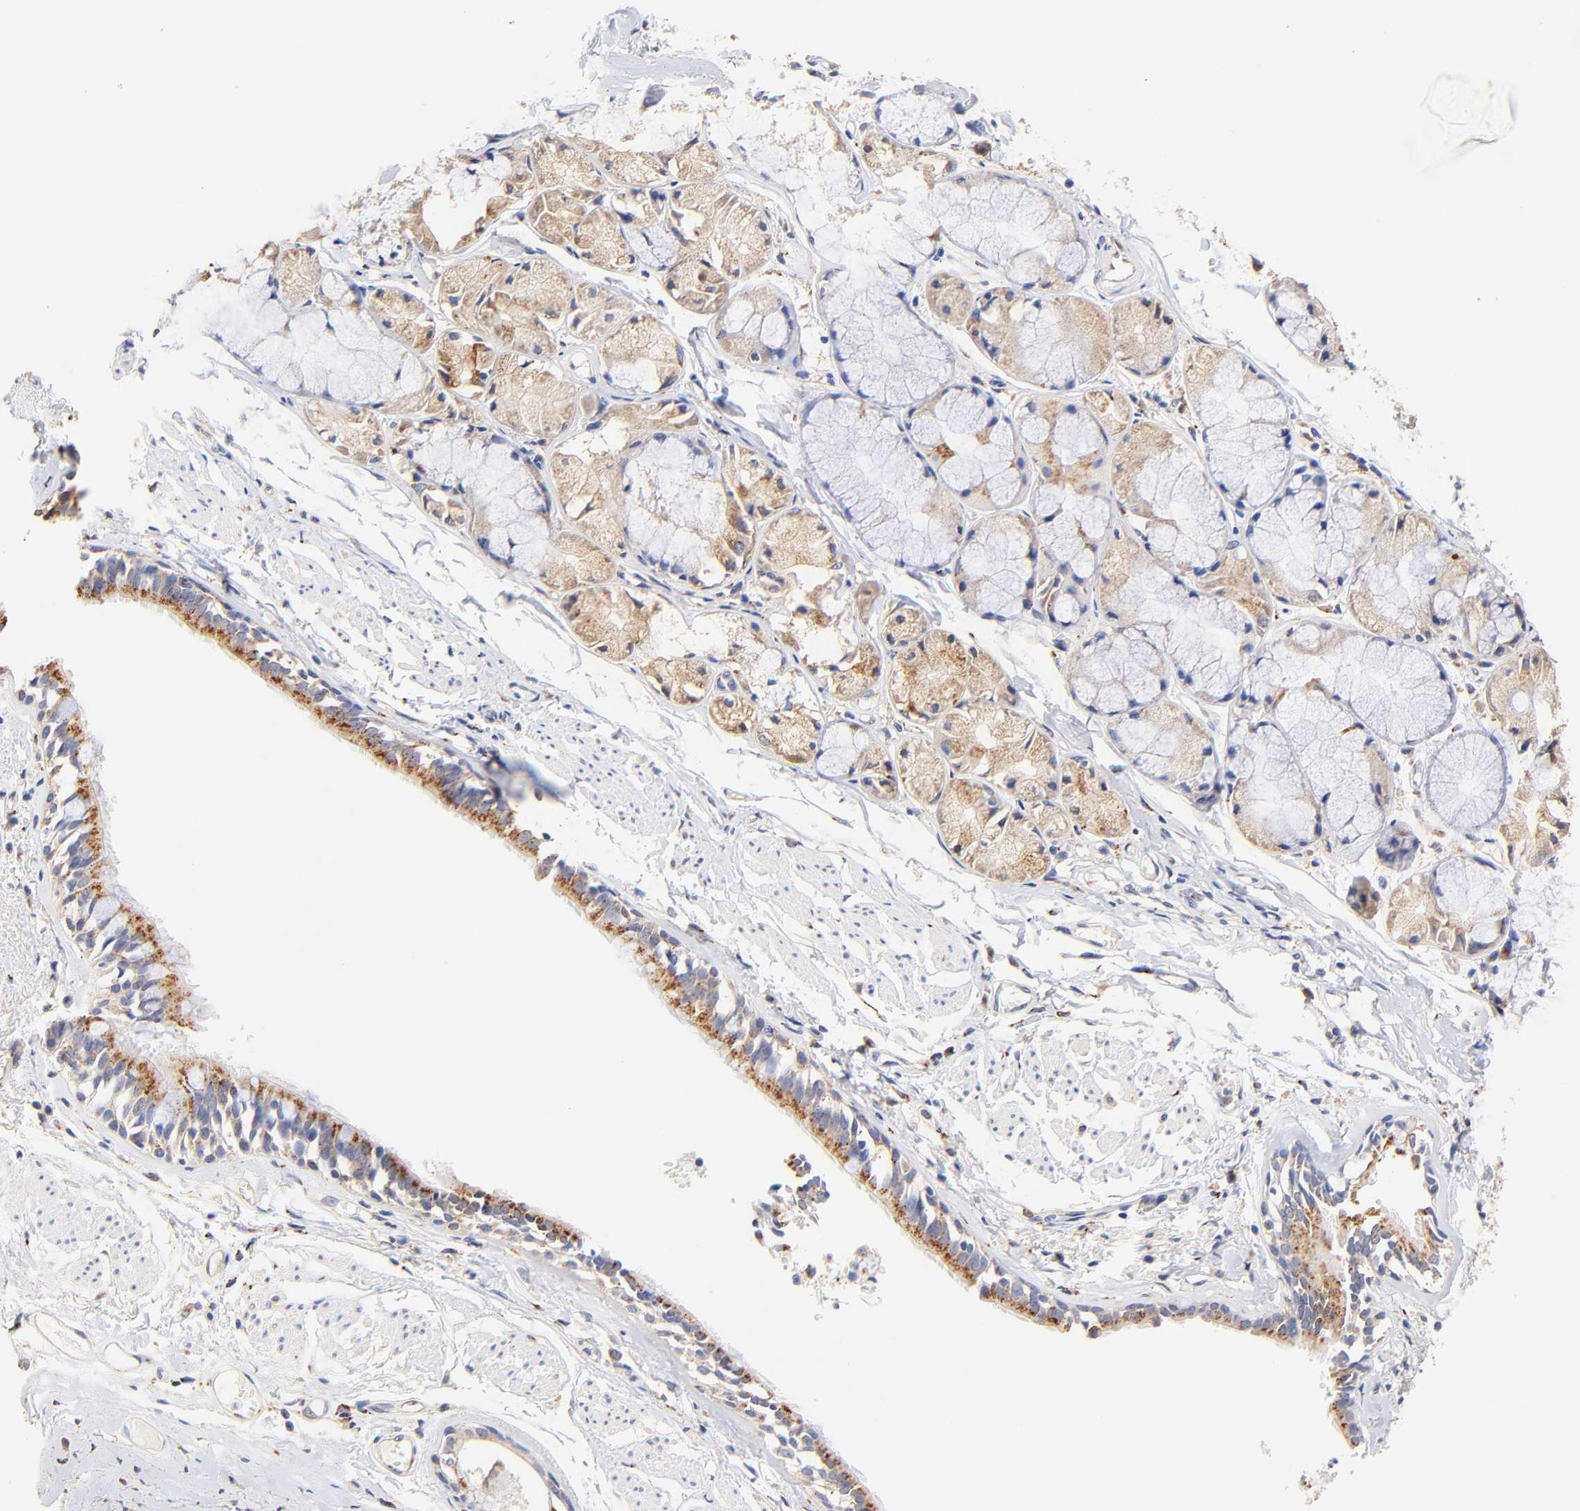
{"staining": {"intensity": "moderate", "quantity": ">75%", "location": "cytoplasmic/membranous"}, "tissue": "bronchus", "cell_type": "Respiratory epithelial cells", "image_type": "normal", "snomed": [{"axis": "morphology", "description": "Normal tissue, NOS"}, {"axis": "topography", "description": "Bronchus"}, {"axis": "topography", "description": "Lung"}], "caption": "Bronchus stained with immunohistochemistry exhibits moderate cytoplasmic/membranous positivity in about >75% of respiratory epithelial cells.", "gene": "FMNL3", "patient": {"sex": "female", "age": 56}}